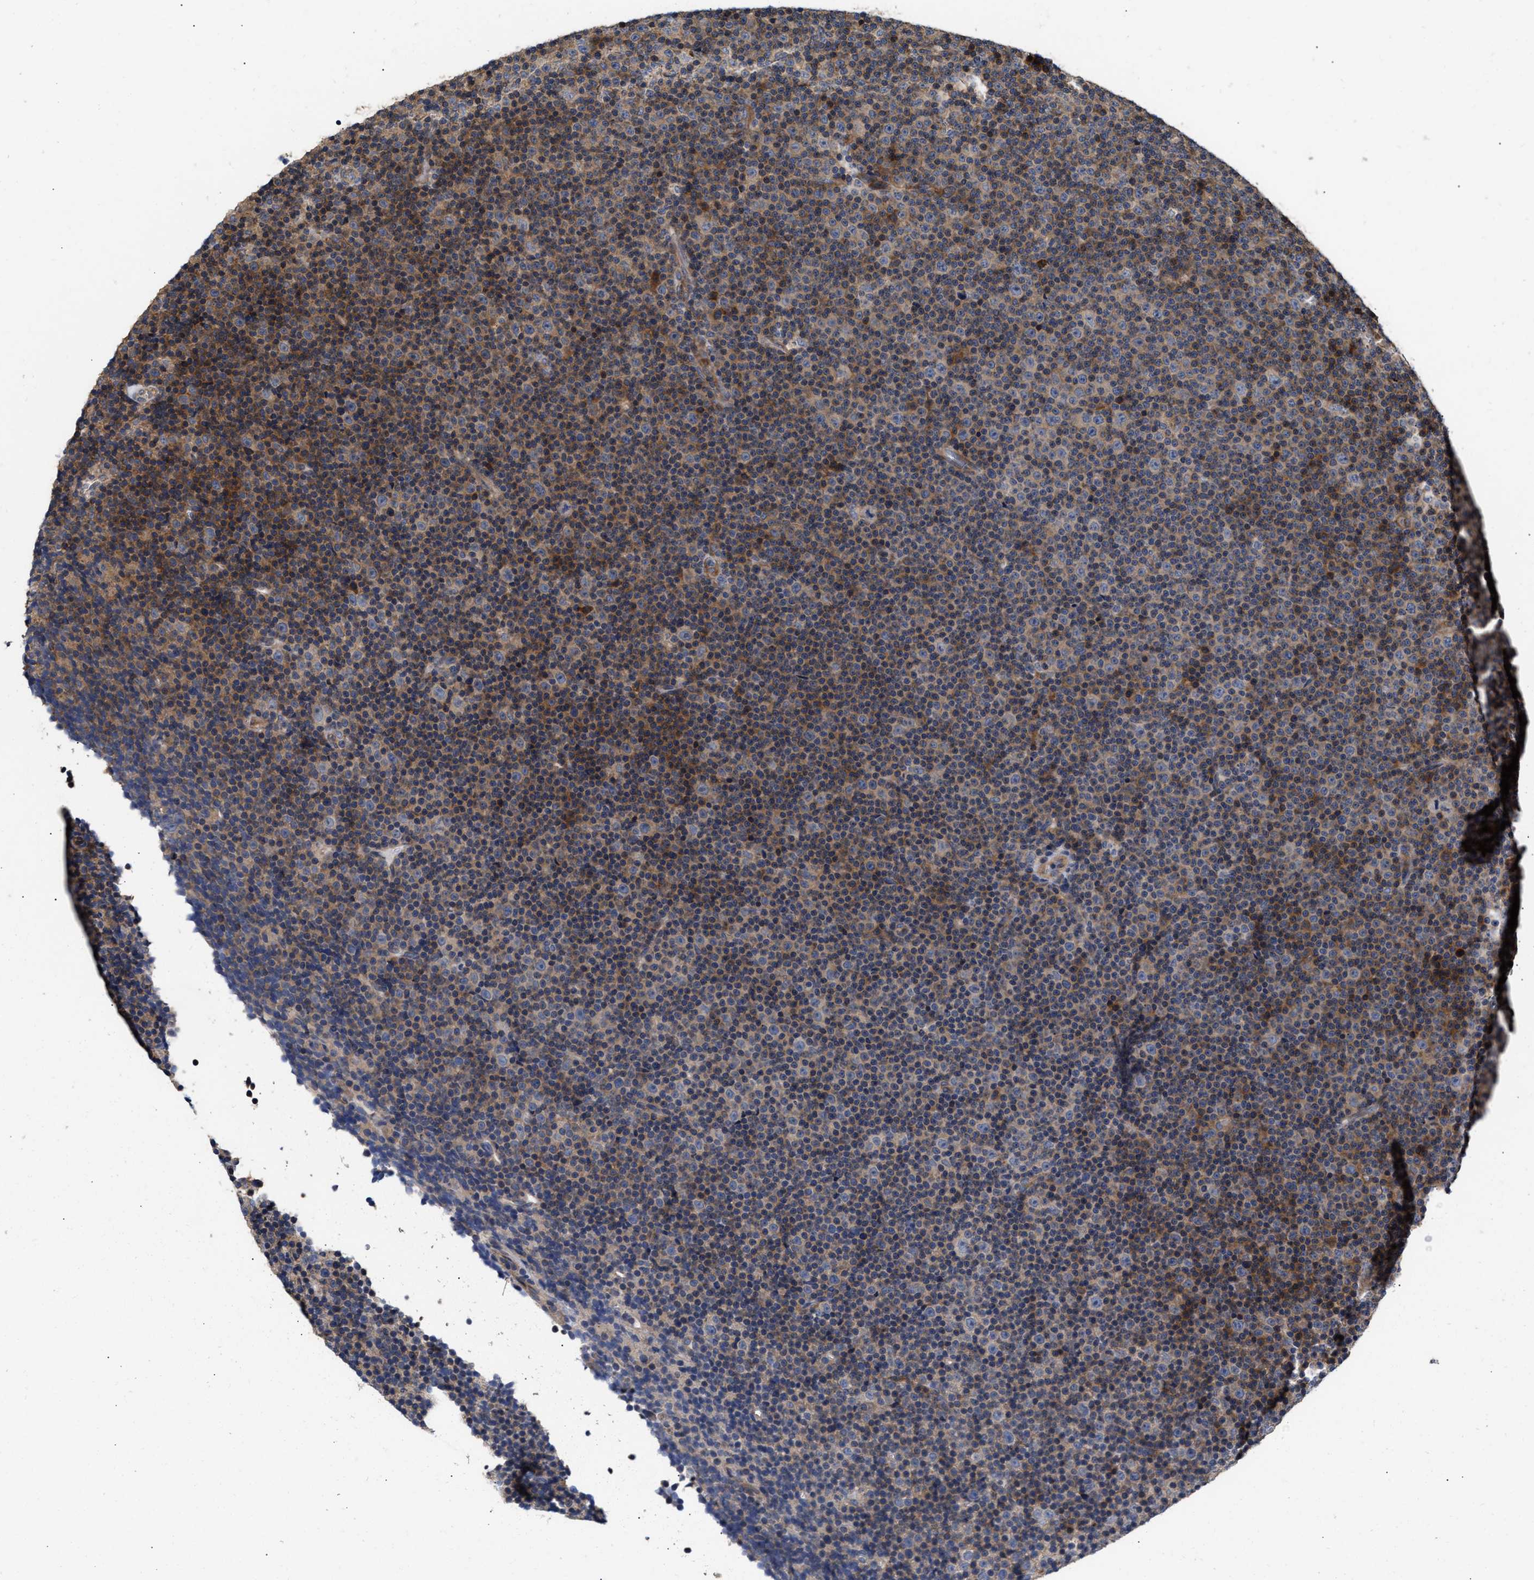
{"staining": {"intensity": "moderate", "quantity": "25%-75%", "location": "cytoplasmic/membranous"}, "tissue": "lymphoma", "cell_type": "Tumor cells", "image_type": "cancer", "snomed": [{"axis": "morphology", "description": "Malignant lymphoma, non-Hodgkin's type, Low grade"}, {"axis": "topography", "description": "Lymph node"}], "caption": "The micrograph exhibits immunohistochemical staining of low-grade malignant lymphoma, non-Hodgkin's type. There is moderate cytoplasmic/membranous positivity is seen in approximately 25%-75% of tumor cells.", "gene": "CLIP2", "patient": {"sex": "female", "age": 67}}